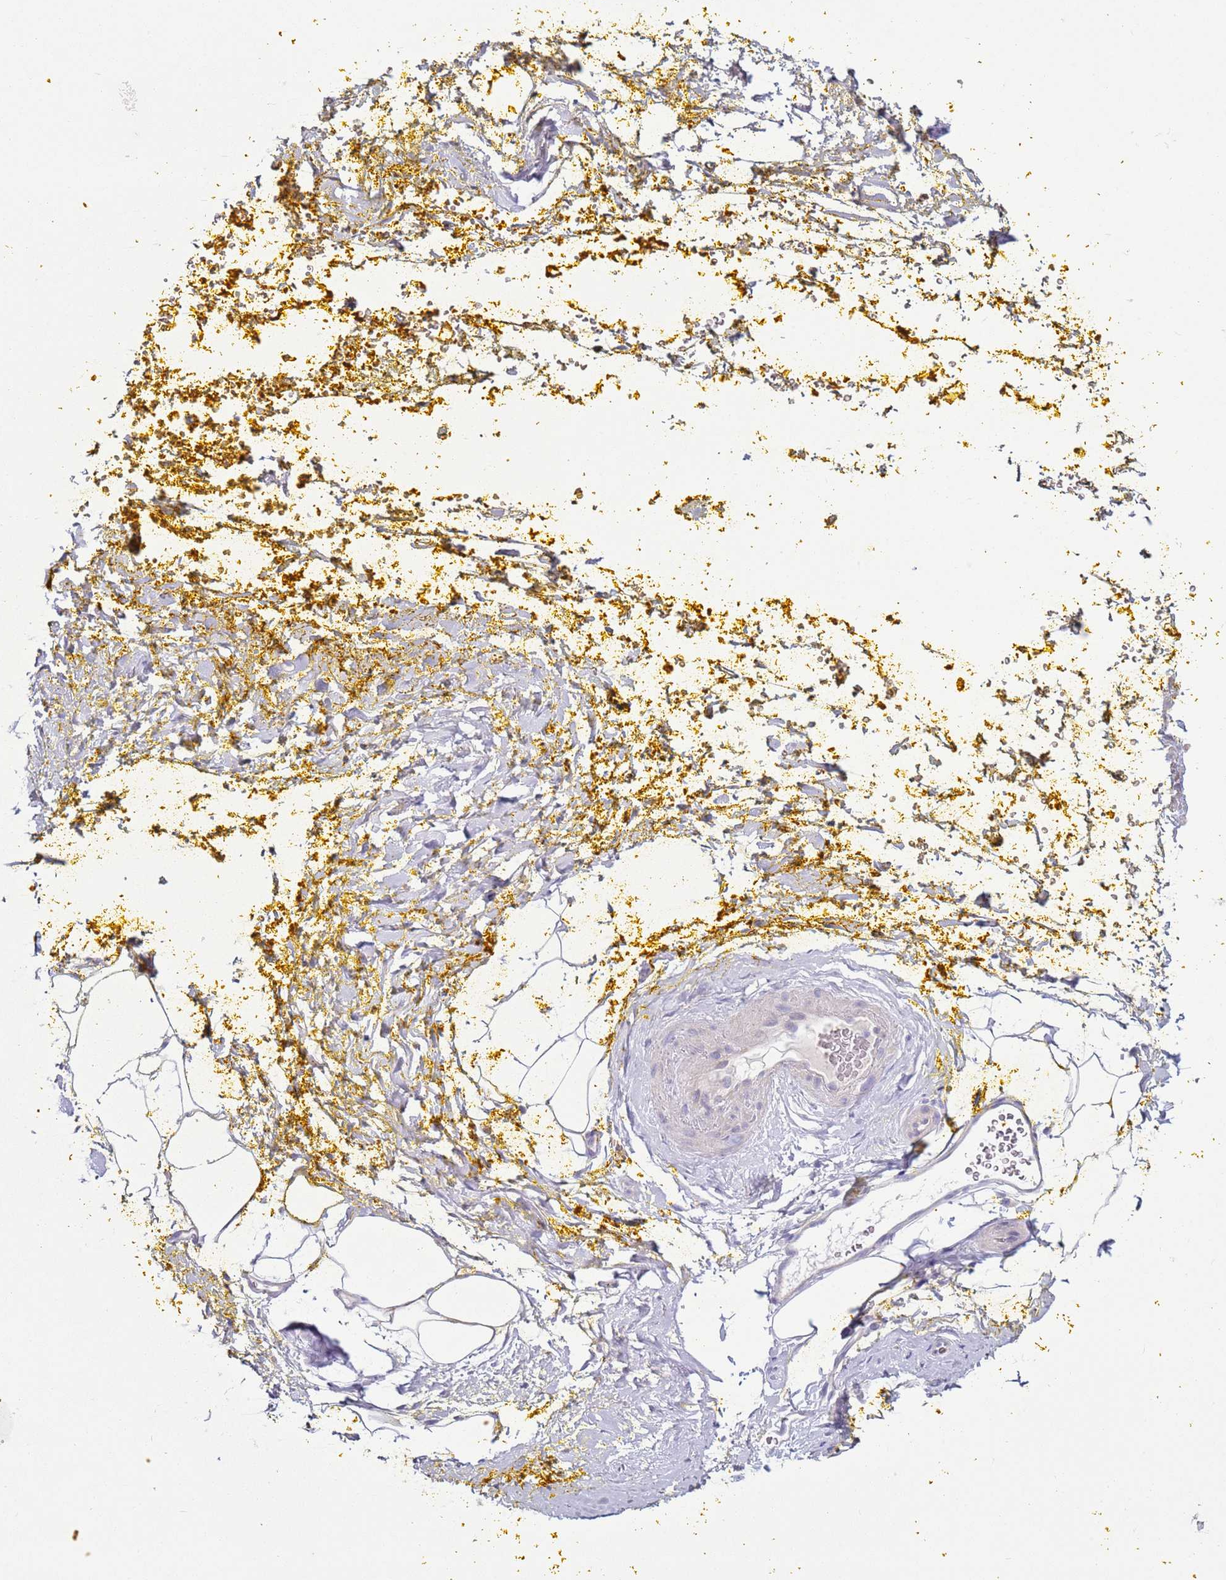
{"staining": {"intensity": "negative", "quantity": "none", "location": "none"}, "tissue": "adipose tissue", "cell_type": "Adipocytes", "image_type": "normal", "snomed": [{"axis": "morphology", "description": "Normal tissue, NOS"}, {"axis": "morphology", "description": "Adenocarcinoma, Low grade"}, {"axis": "topography", "description": "Prostate"}, {"axis": "topography", "description": "Peripheral nerve tissue"}], "caption": "DAB (3,3'-diaminobenzidine) immunohistochemical staining of benign human adipose tissue demonstrates no significant staining in adipocytes. (DAB (3,3'-diaminobenzidine) immunohistochemistry visualized using brightfield microscopy, high magnification).", "gene": "NPAP1", "patient": {"sex": "male", "age": 63}}